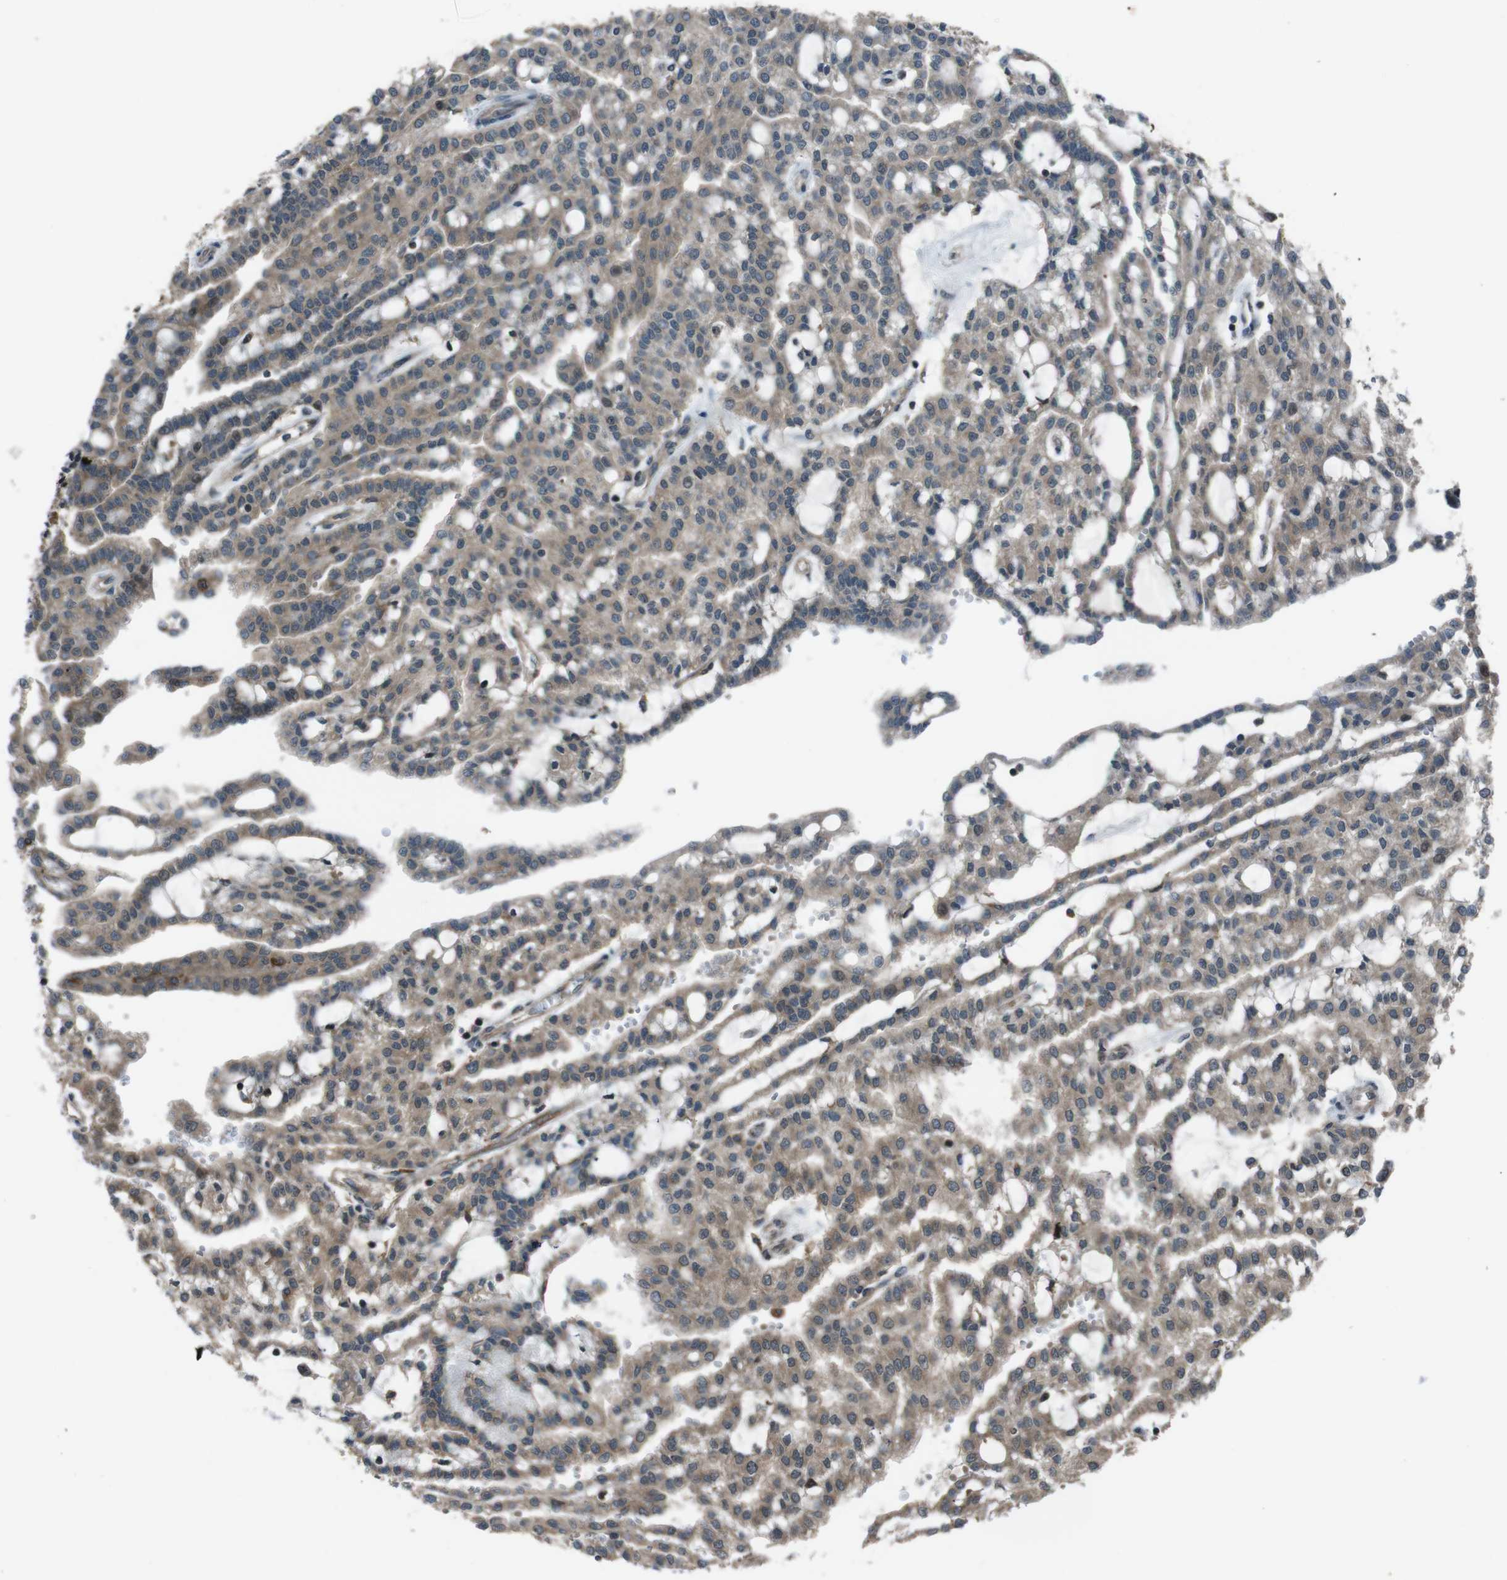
{"staining": {"intensity": "weak", "quantity": ">75%", "location": "cytoplasmic/membranous"}, "tissue": "renal cancer", "cell_type": "Tumor cells", "image_type": "cancer", "snomed": [{"axis": "morphology", "description": "Adenocarcinoma, NOS"}, {"axis": "topography", "description": "Kidney"}], "caption": "Adenocarcinoma (renal) stained with a brown dye displays weak cytoplasmic/membranous positive staining in about >75% of tumor cells.", "gene": "SLC27A4", "patient": {"sex": "male", "age": 63}}